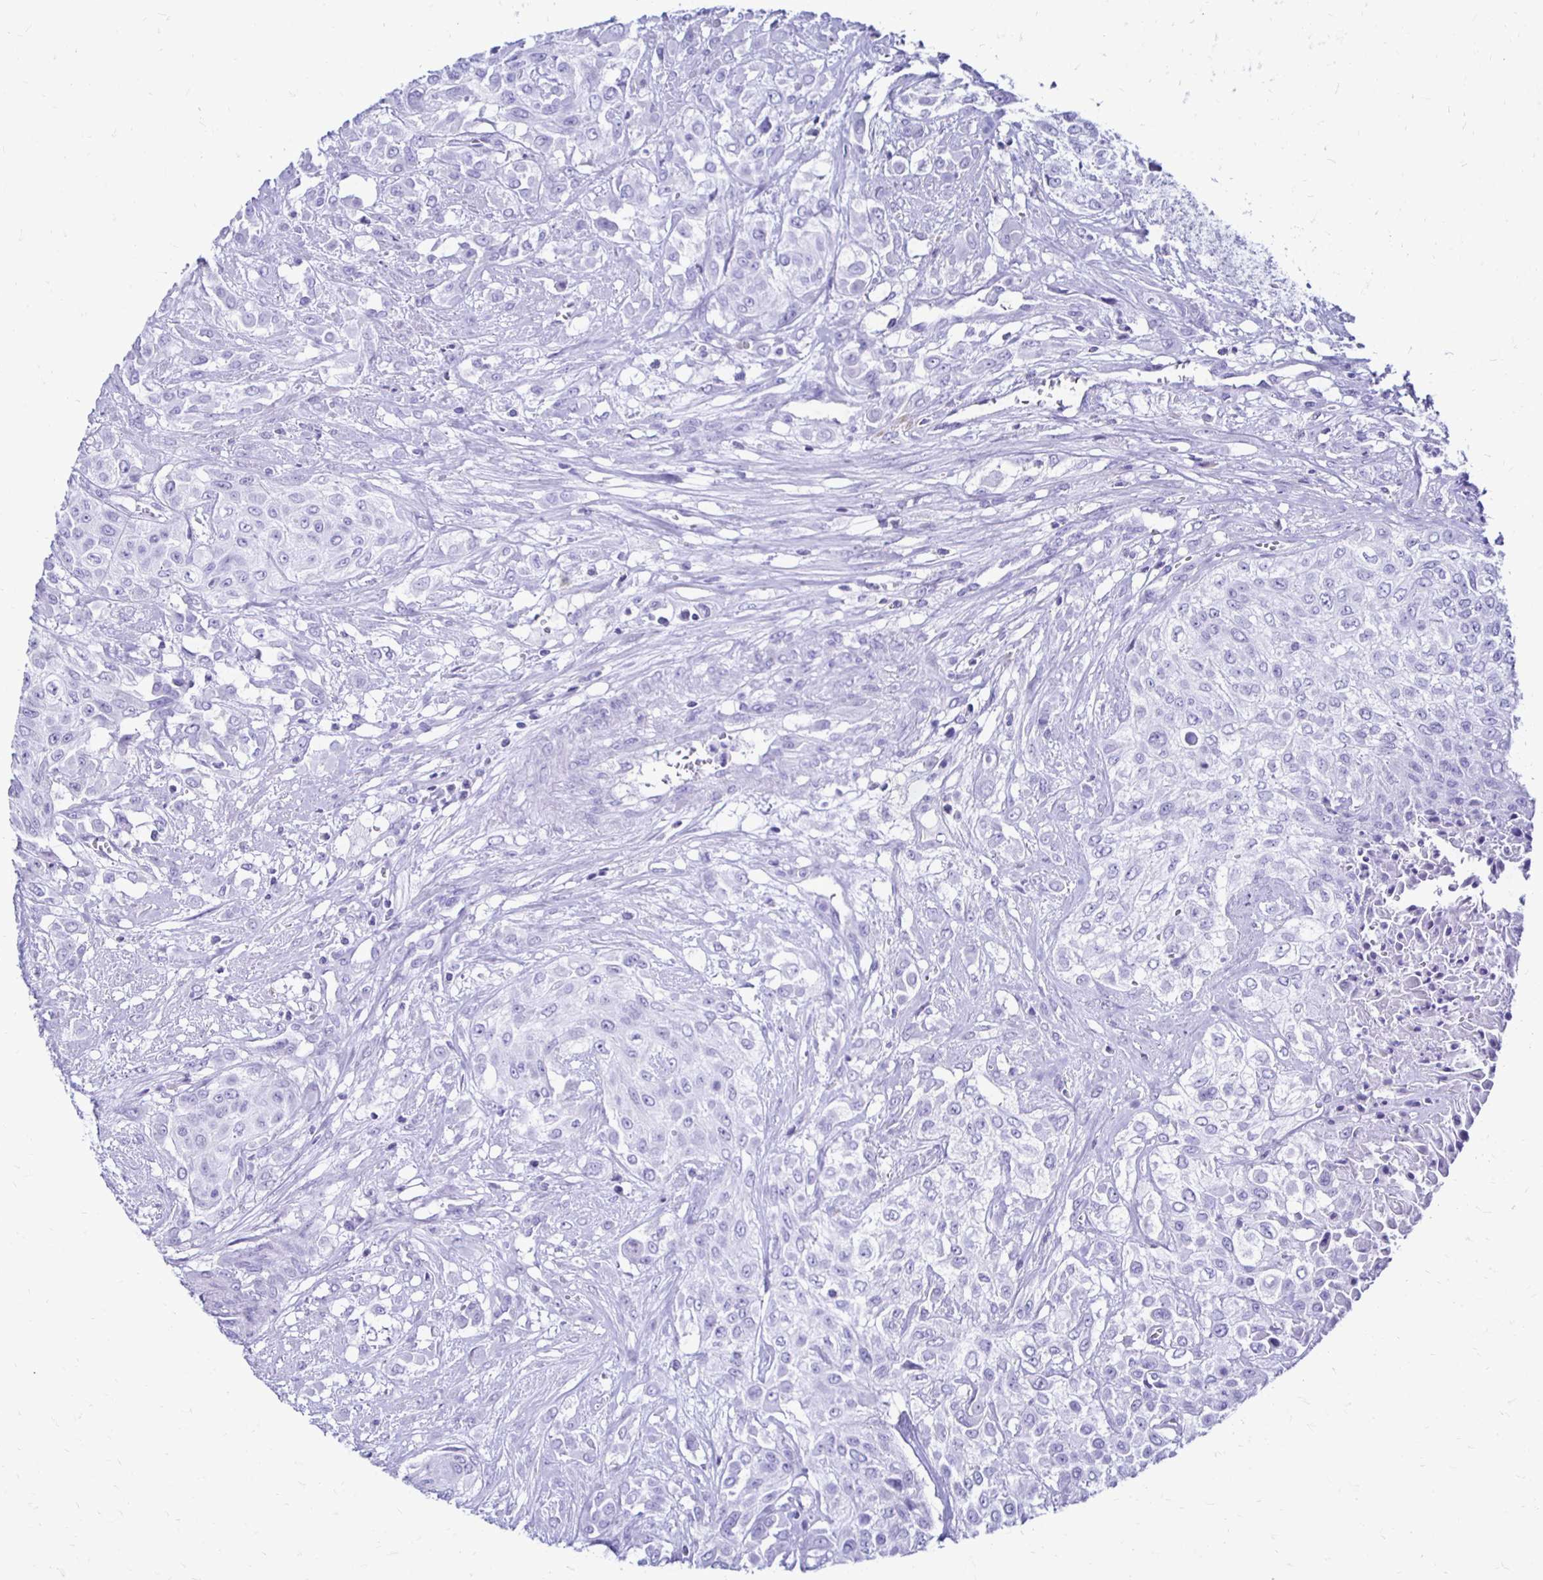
{"staining": {"intensity": "negative", "quantity": "none", "location": "none"}, "tissue": "urothelial cancer", "cell_type": "Tumor cells", "image_type": "cancer", "snomed": [{"axis": "morphology", "description": "Urothelial carcinoma, High grade"}, {"axis": "topography", "description": "Urinary bladder"}], "caption": "IHC photomicrograph of neoplastic tissue: human urothelial carcinoma (high-grade) stained with DAB reveals no significant protein staining in tumor cells. Nuclei are stained in blue.", "gene": "CST5", "patient": {"sex": "male", "age": 57}}